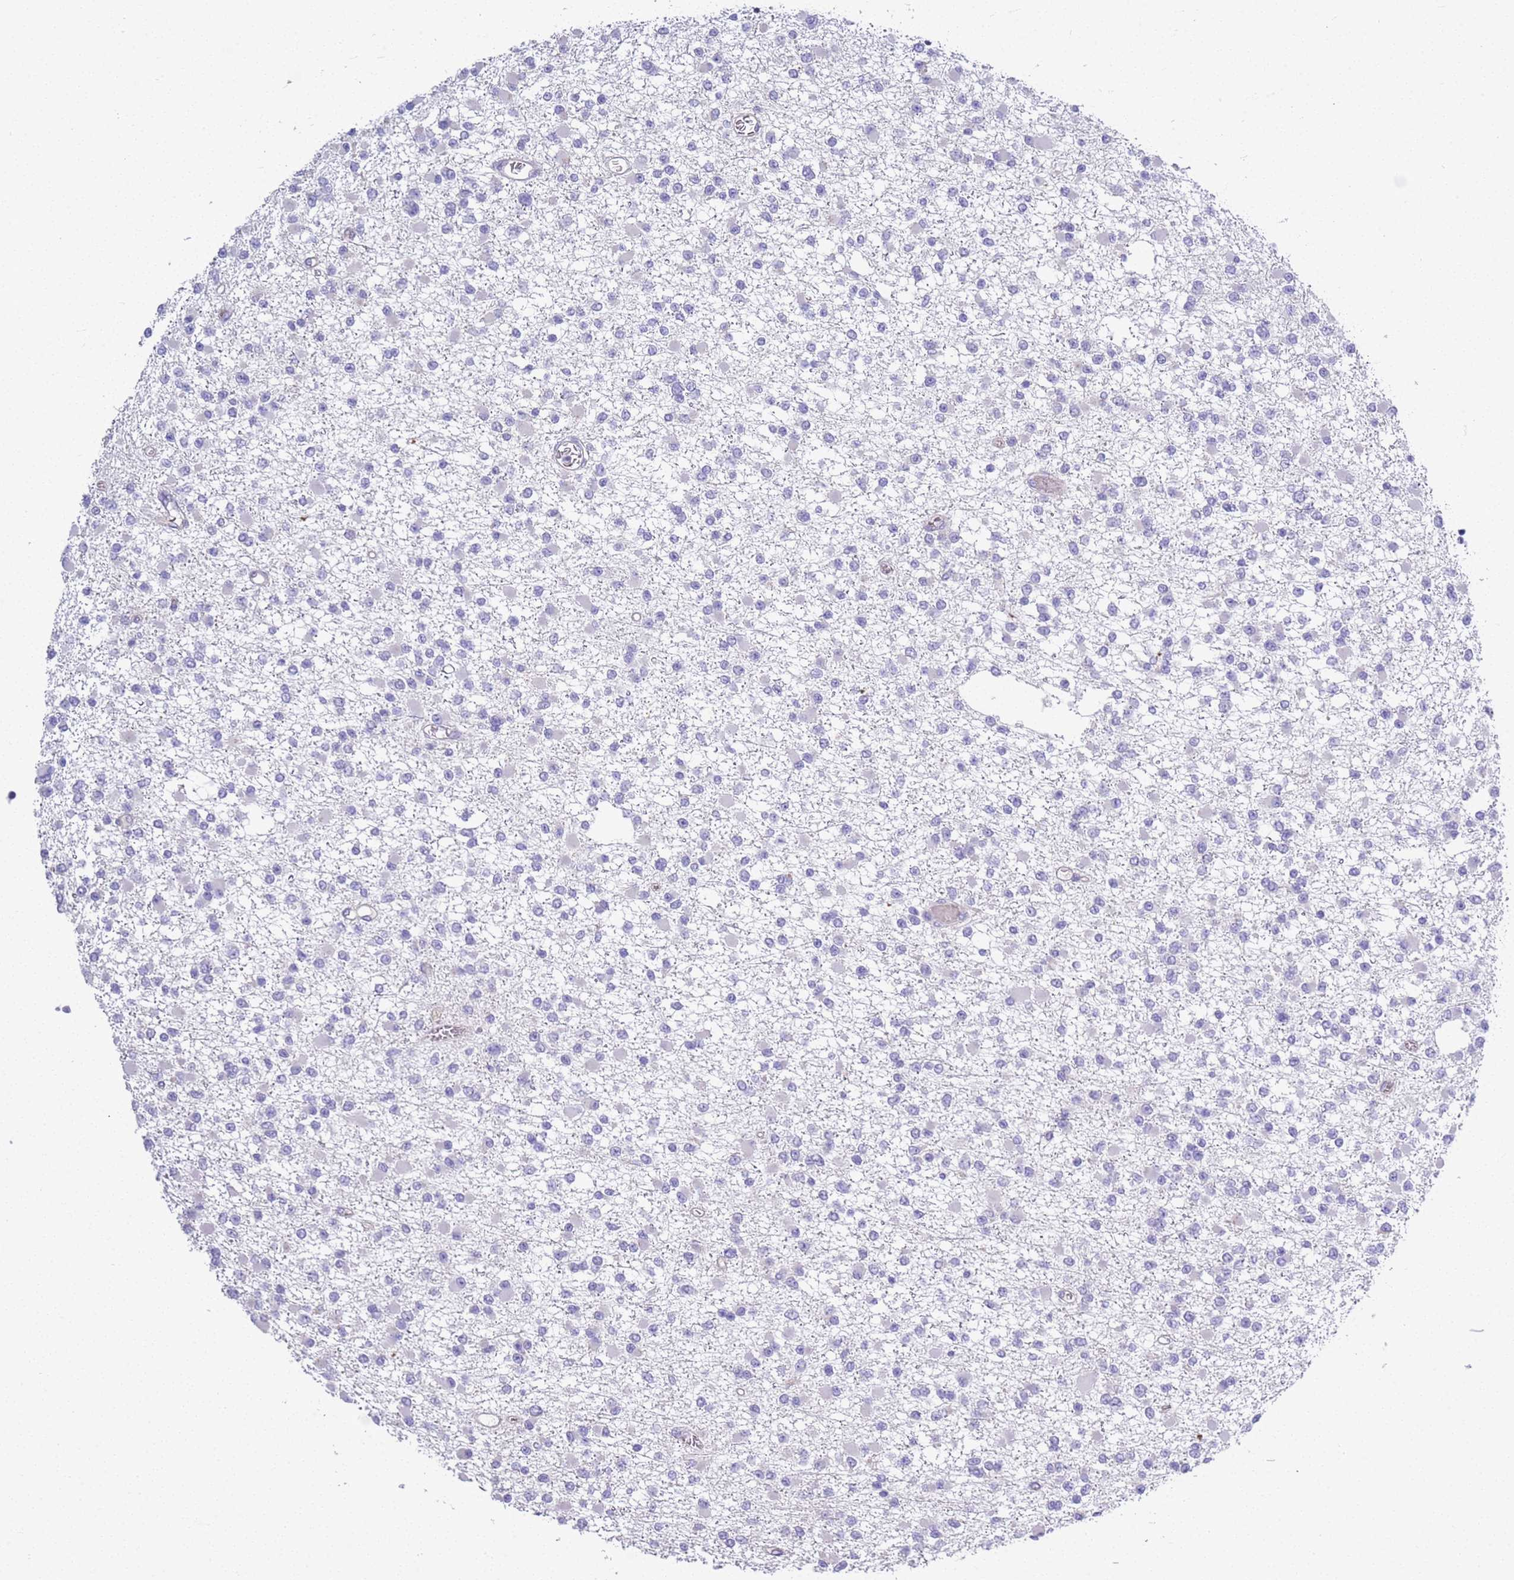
{"staining": {"intensity": "negative", "quantity": "none", "location": "none"}, "tissue": "glioma", "cell_type": "Tumor cells", "image_type": "cancer", "snomed": [{"axis": "morphology", "description": "Glioma, malignant, Low grade"}, {"axis": "topography", "description": "Brain"}], "caption": "DAB immunohistochemical staining of human low-grade glioma (malignant) demonstrates no significant staining in tumor cells. The staining was performed using DAB to visualize the protein expression in brown, while the nuclei were stained in blue with hematoxylin (Magnification: 20x).", "gene": "BRMS1L", "patient": {"sex": "female", "age": 22}}